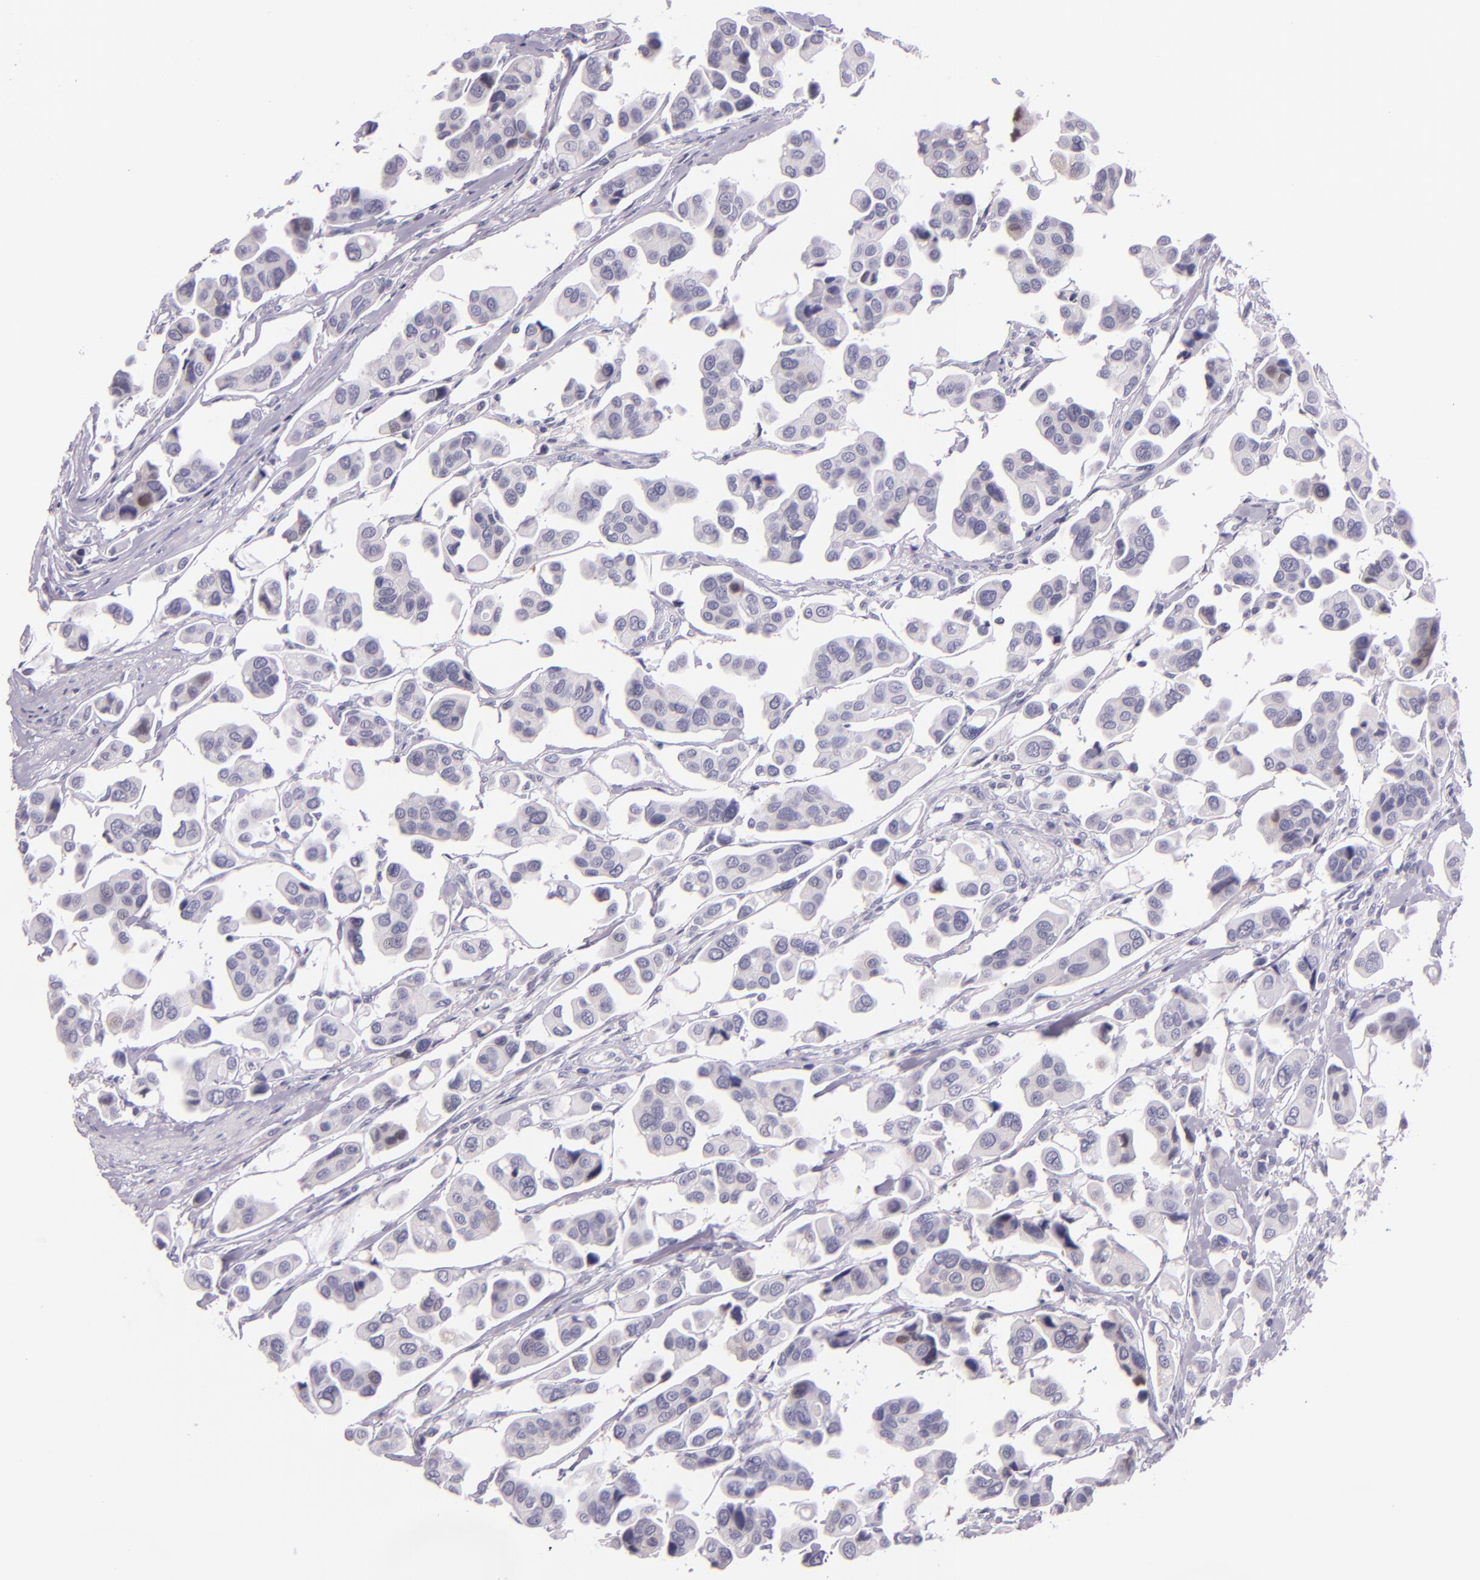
{"staining": {"intensity": "negative", "quantity": "none", "location": "none"}, "tissue": "urothelial cancer", "cell_type": "Tumor cells", "image_type": "cancer", "snomed": [{"axis": "morphology", "description": "Adenocarcinoma, NOS"}, {"axis": "topography", "description": "Urinary bladder"}], "caption": "Tumor cells are negative for protein expression in human adenocarcinoma.", "gene": "HSP90AA1", "patient": {"sex": "male", "age": 61}}